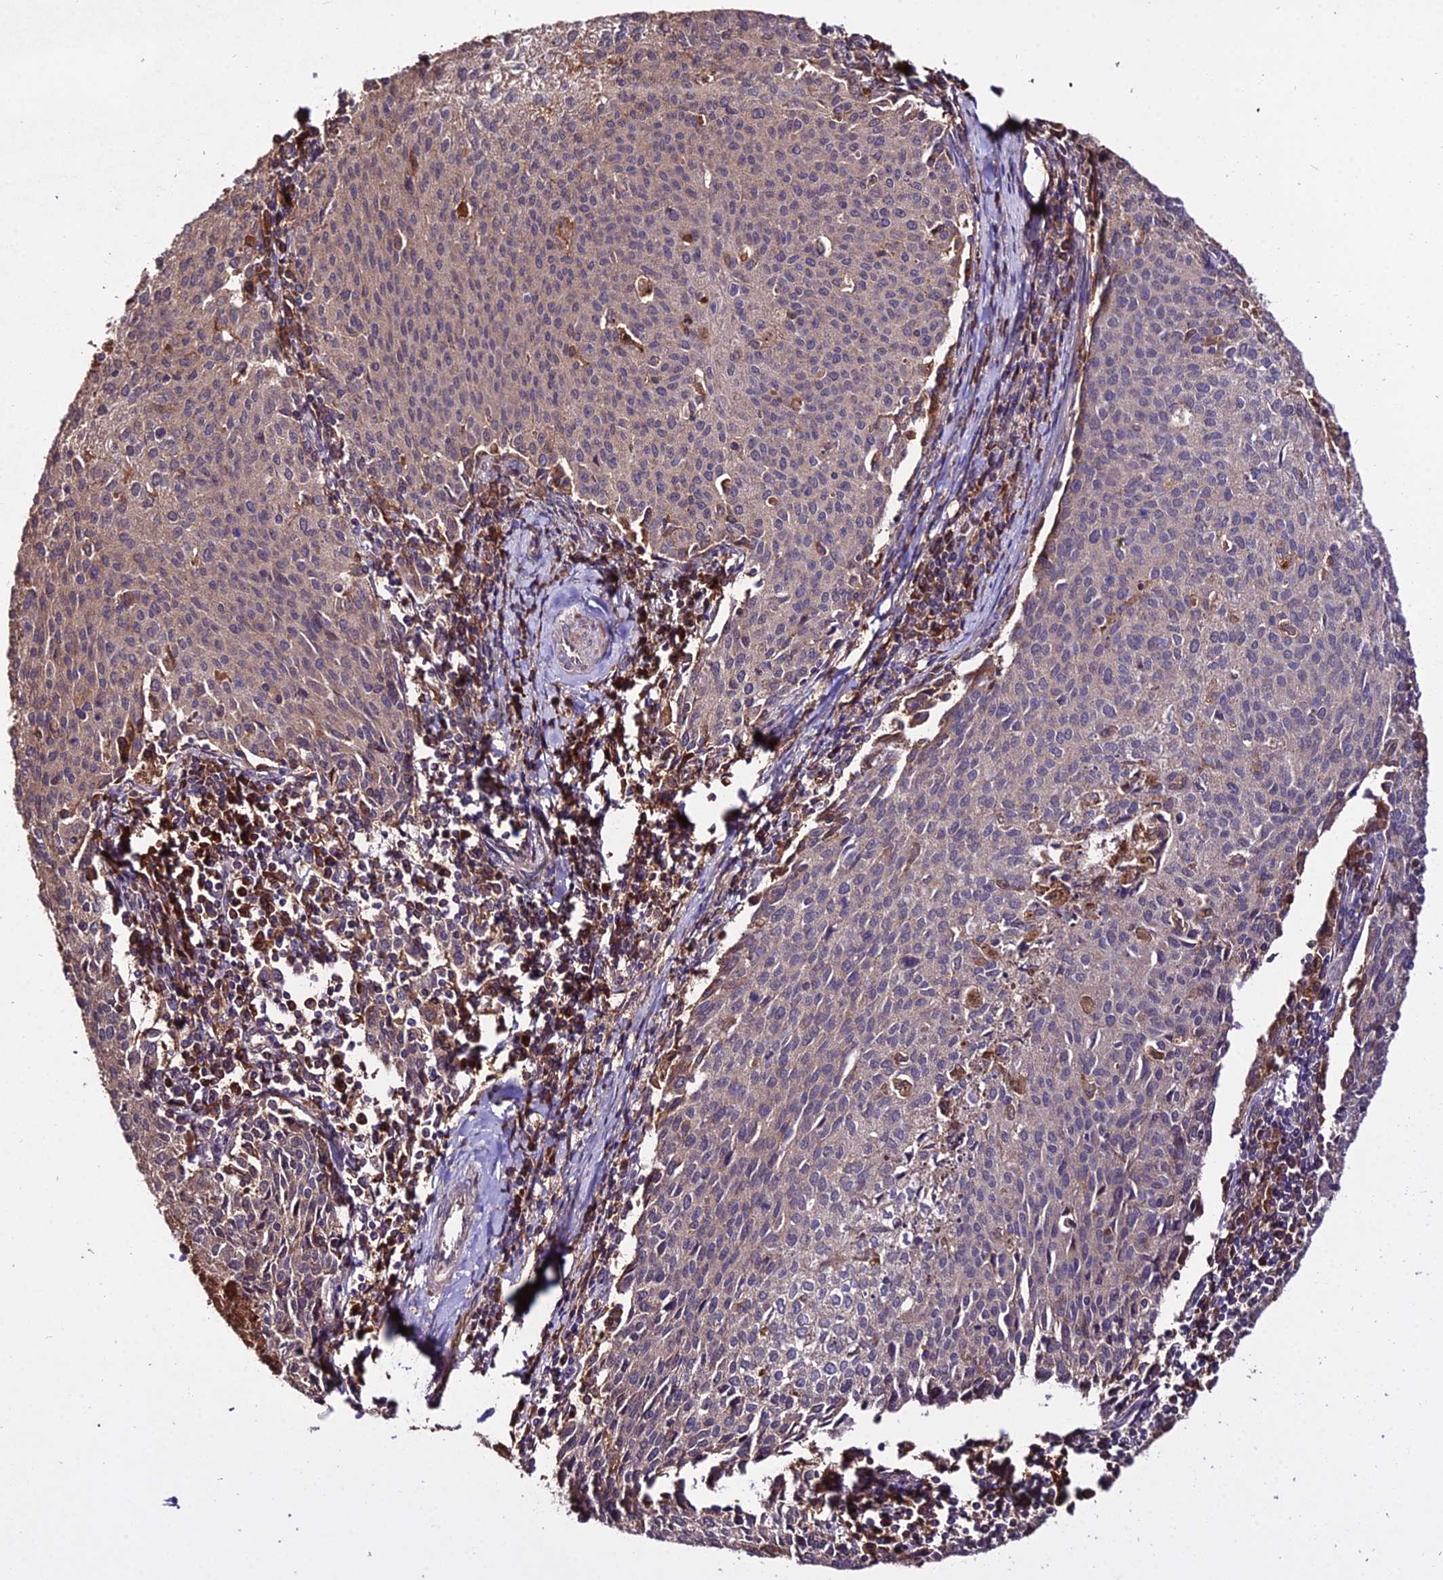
{"staining": {"intensity": "weak", "quantity": "<25%", "location": "cytoplasmic/membranous"}, "tissue": "cervical cancer", "cell_type": "Tumor cells", "image_type": "cancer", "snomed": [{"axis": "morphology", "description": "Squamous cell carcinoma, NOS"}, {"axis": "topography", "description": "Cervix"}], "caption": "Immunohistochemical staining of squamous cell carcinoma (cervical) demonstrates no significant staining in tumor cells.", "gene": "KCTD16", "patient": {"sex": "female", "age": 46}}